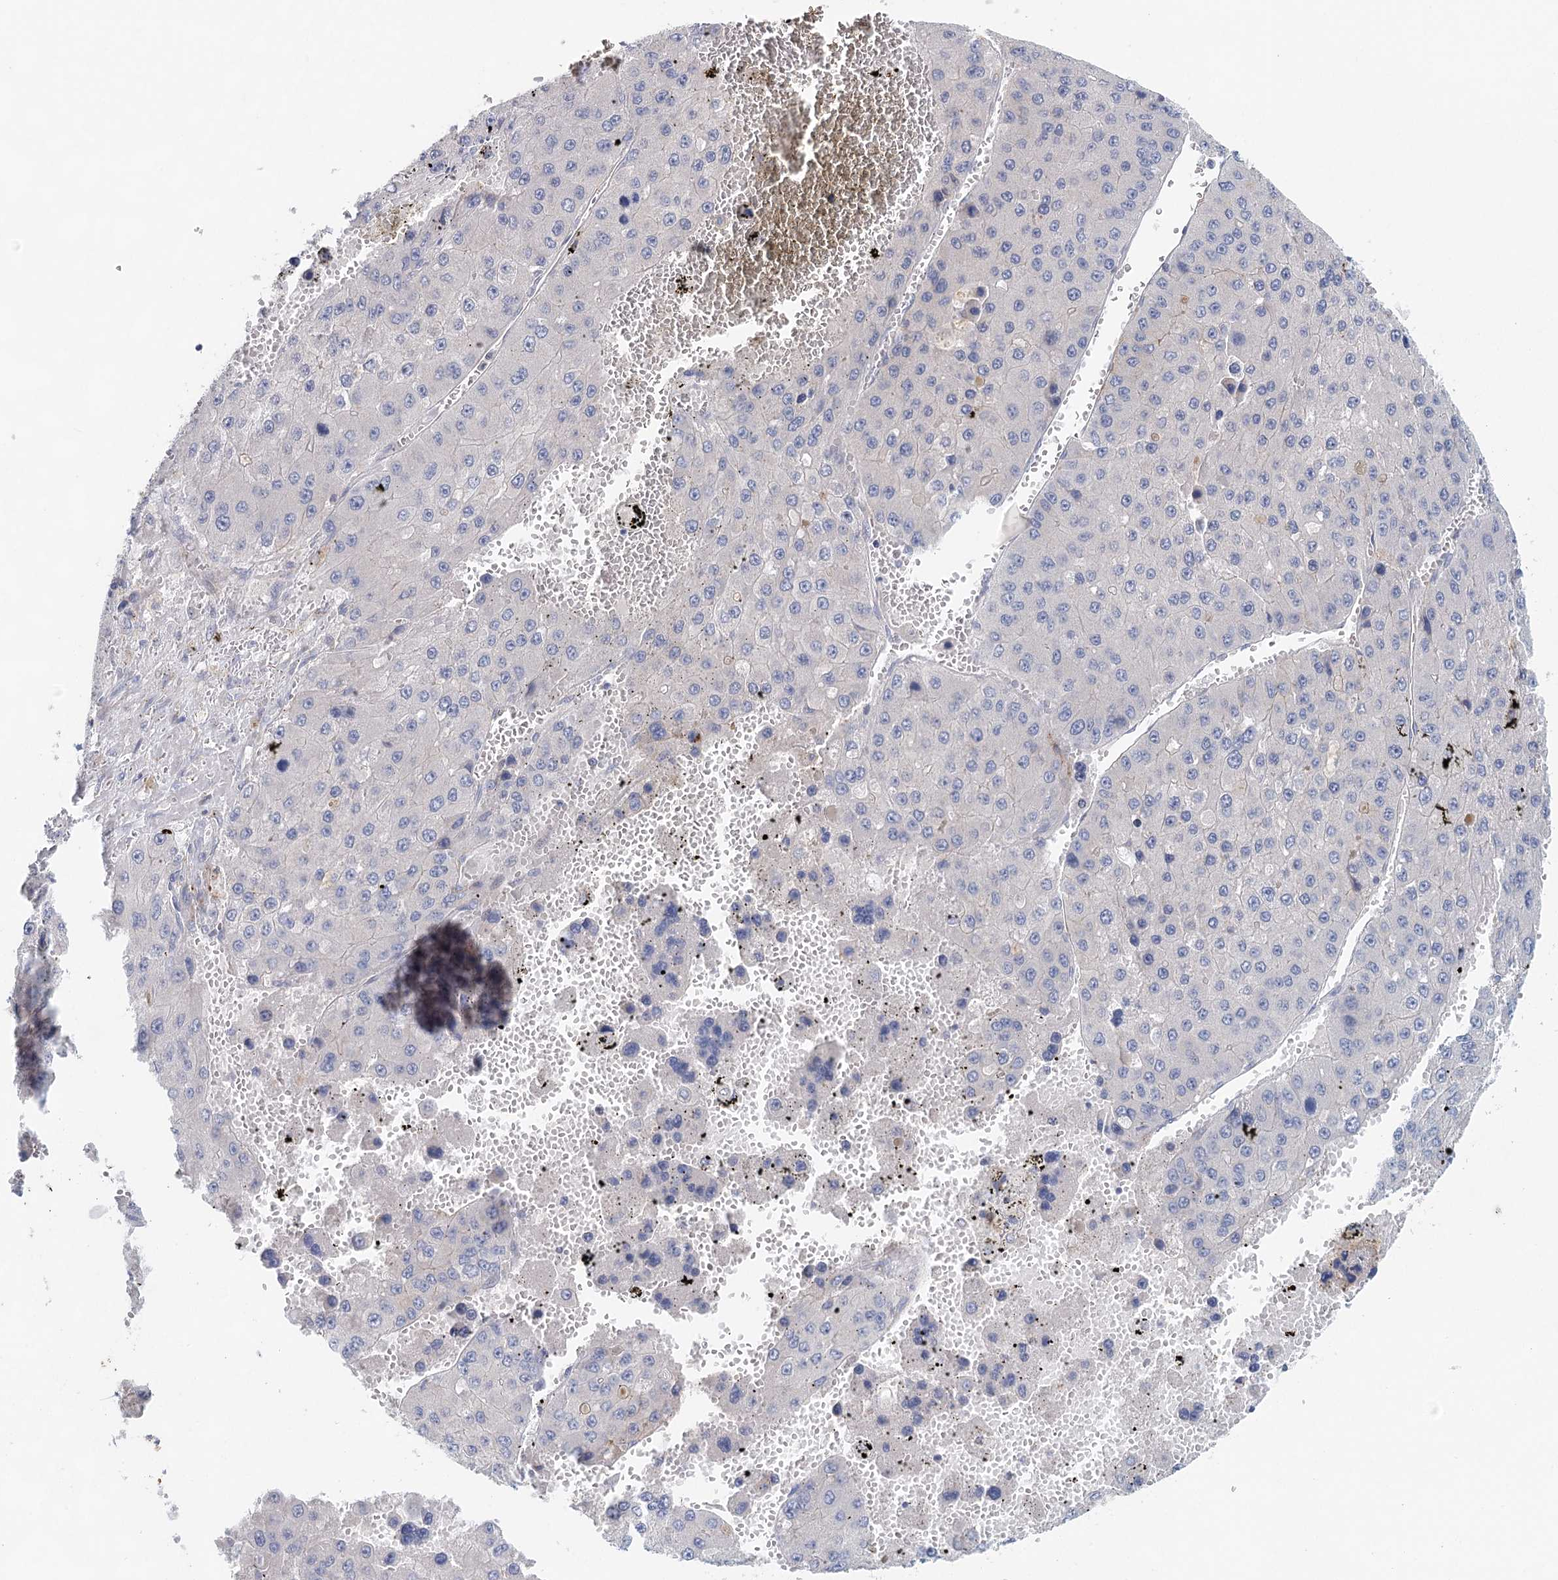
{"staining": {"intensity": "negative", "quantity": "none", "location": "none"}, "tissue": "liver cancer", "cell_type": "Tumor cells", "image_type": "cancer", "snomed": [{"axis": "morphology", "description": "Carcinoma, Hepatocellular, NOS"}, {"axis": "topography", "description": "Liver"}], "caption": "Protein analysis of liver cancer (hepatocellular carcinoma) exhibits no significant staining in tumor cells.", "gene": "SLC19A3", "patient": {"sex": "female", "age": 73}}